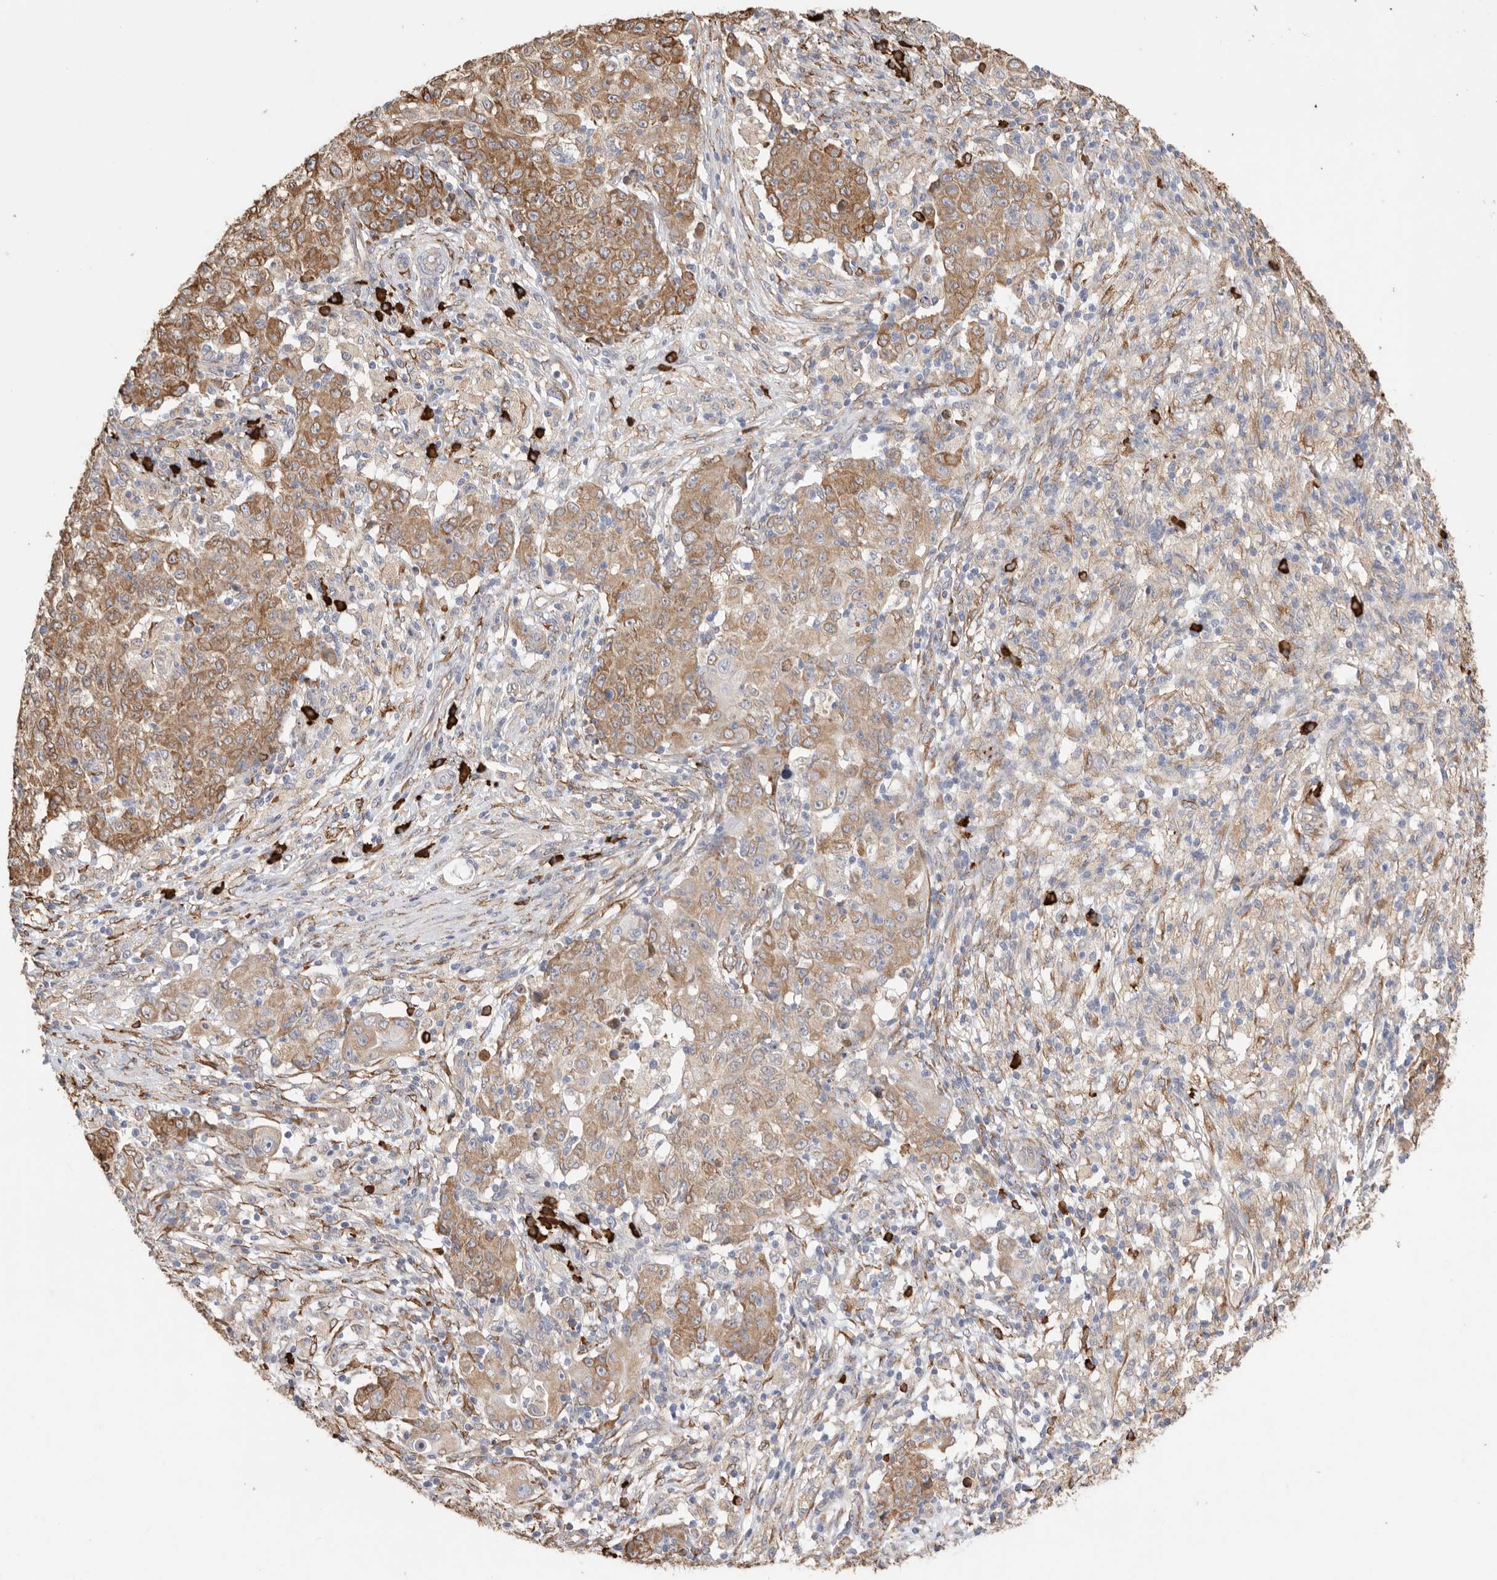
{"staining": {"intensity": "moderate", "quantity": ">75%", "location": "cytoplasmic/membranous"}, "tissue": "ovarian cancer", "cell_type": "Tumor cells", "image_type": "cancer", "snomed": [{"axis": "morphology", "description": "Carcinoma, endometroid"}, {"axis": "topography", "description": "Ovary"}], "caption": "Immunohistochemistry image of ovarian cancer (endometroid carcinoma) stained for a protein (brown), which exhibits medium levels of moderate cytoplasmic/membranous staining in approximately >75% of tumor cells.", "gene": "BLOC1S5", "patient": {"sex": "female", "age": 42}}